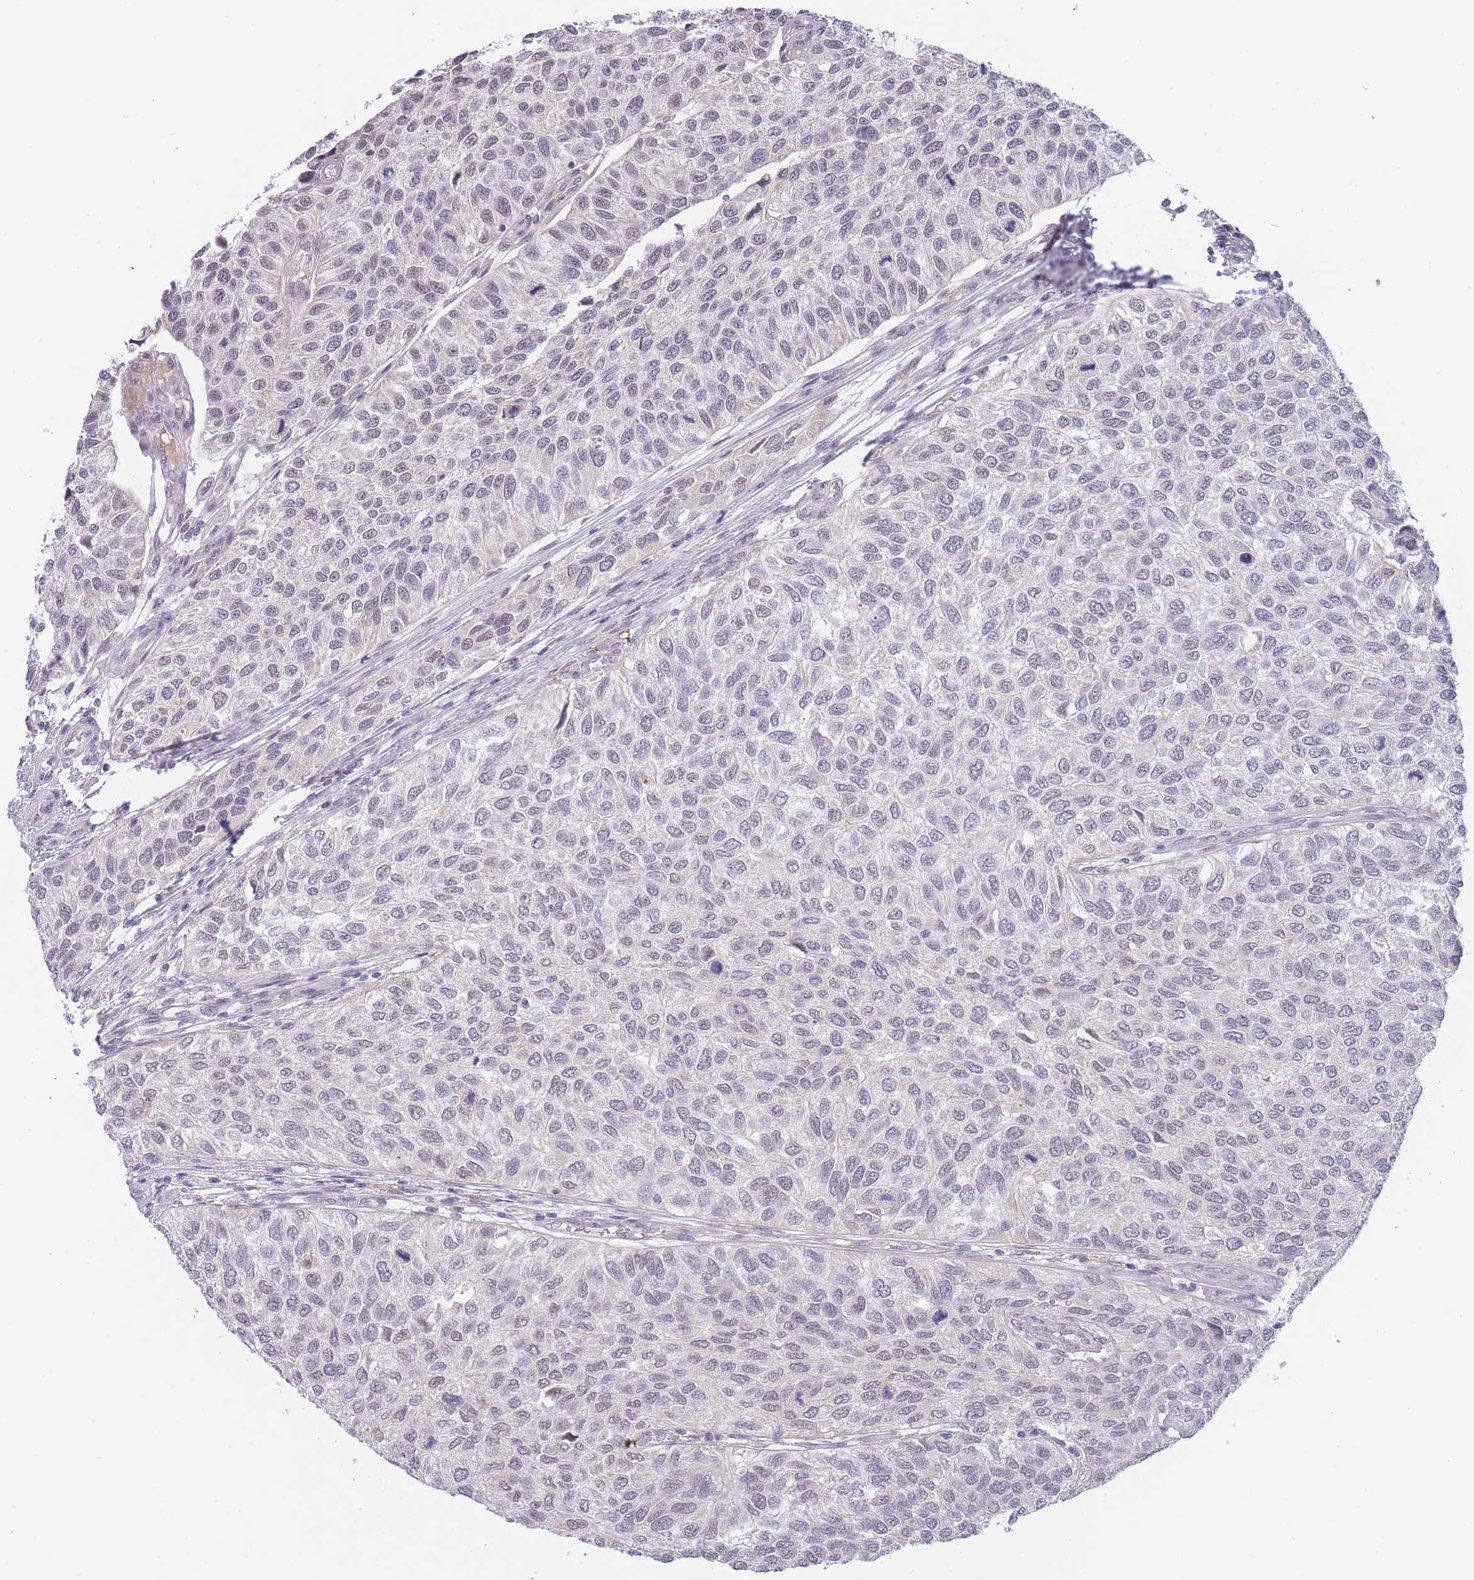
{"staining": {"intensity": "weak", "quantity": "25%-75%", "location": "nuclear"}, "tissue": "urothelial cancer", "cell_type": "Tumor cells", "image_type": "cancer", "snomed": [{"axis": "morphology", "description": "Urothelial carcinoma, NOS"}, {"axis": "topography", "description": "Urinary bladder"}], "caption": "Human transitional cell carcinoma stained for a protein (brown) displays weak nuclear positive expression in about 25%-75% of tumor cells.", "gene": "GOLGA6L25", "patient": {"sex": "male", "age": 55}}